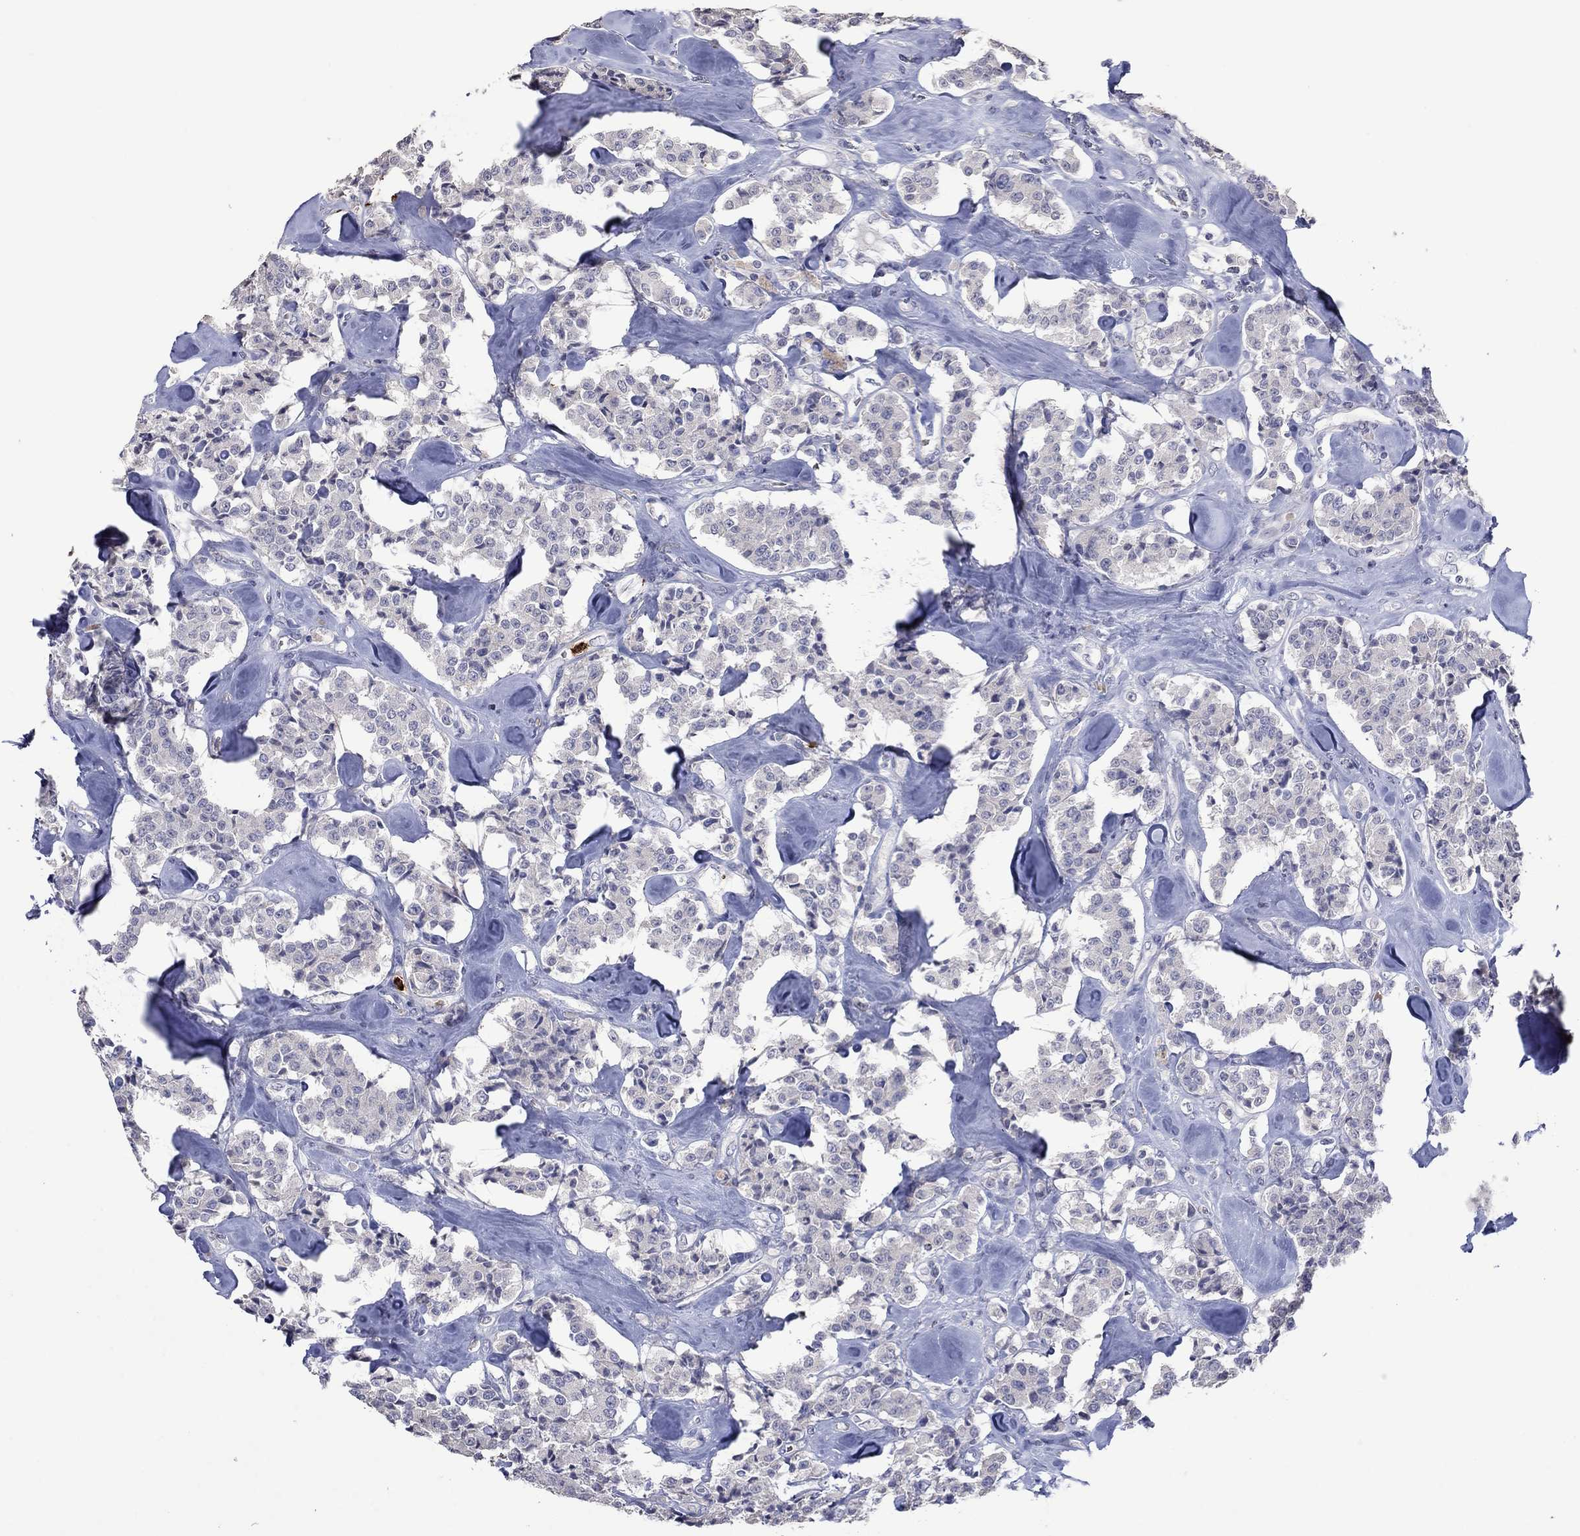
{"staining": {"intensity": "negative", "quantity": "none", "location": "none"}, "tissue": "carcinoid", "cell_type": "Tumor cells", "image_type": "cancer", "snomed": [{"axis": "morphology", "description": "Carcinoid, malignant, NOS"}, {"axis": "topography", "description": "Pancreas"}], "caption": "Immunohistochemistry (IHC) of carcinoid exhibits no staining in tumor cells.", "gene": "CCL5", "patient": {"sex": "male", "age": 41}}